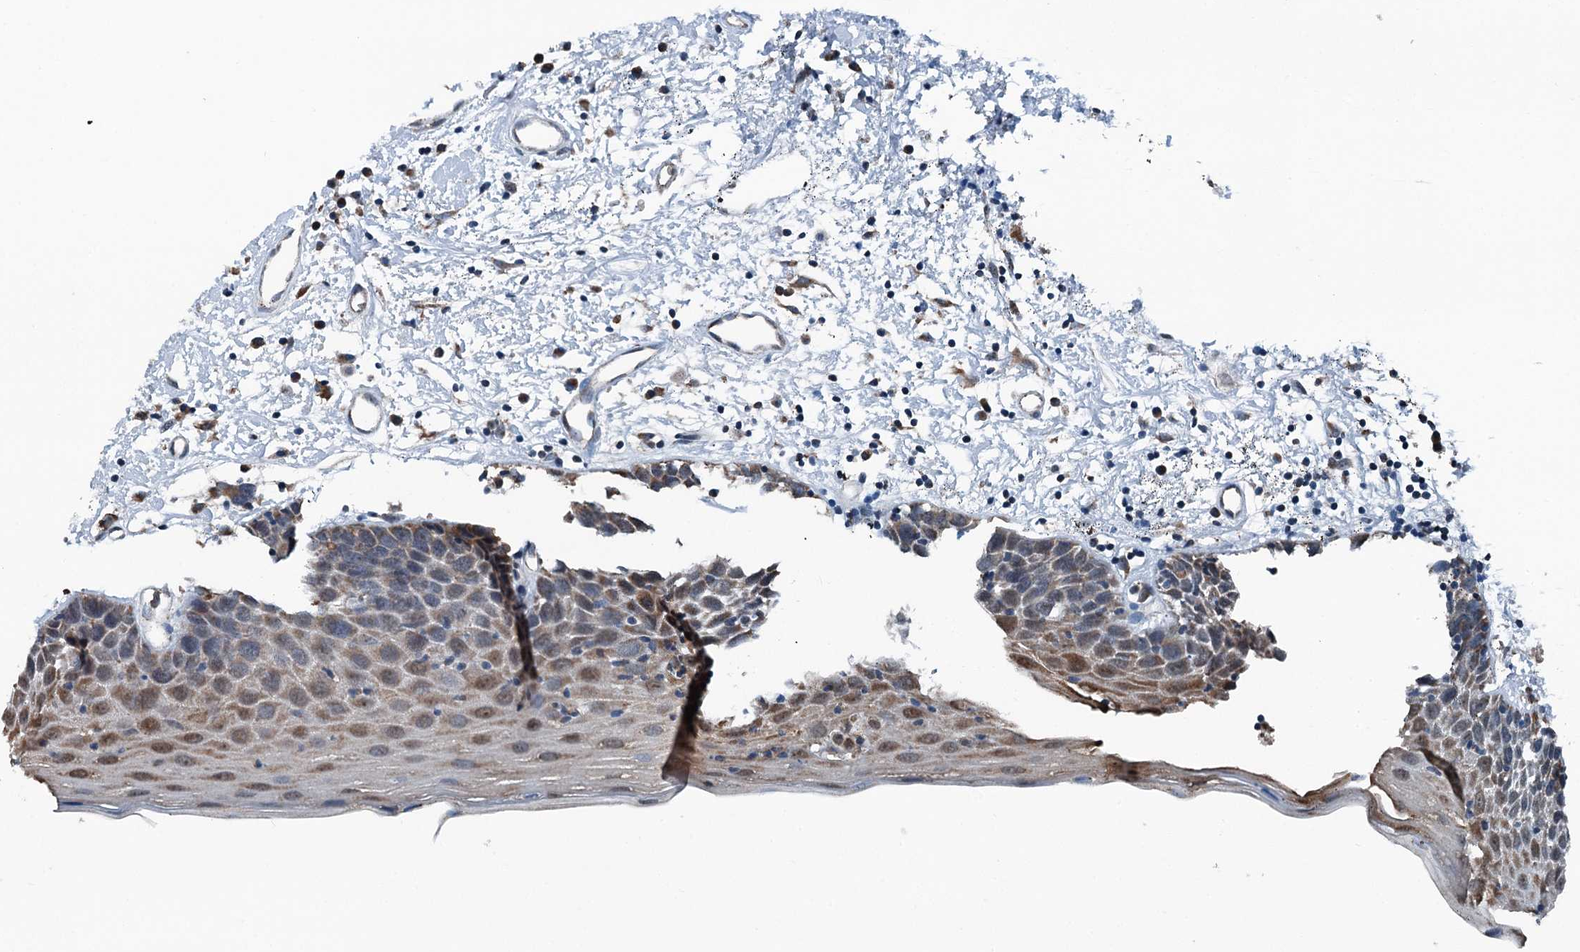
{"staining": {"intensity": "weak", "quantity": "25%-75%", "location": "cytoplasmic/membranous"}, "tissue": "oral mucosa", "cell_type": "Squamous epithelial cells", "image_type": "normal", "snomed": [{"axis": "morphology", "description": "Normal tissue, NOS"}, {"axis": "topography", "description": "Oral tissue"}], "caption": "Benign oral mucosa was stained to show a protein in brown. There is low levels of weak cytoplasmic/membranous expression in about 25%-75% of squamous epithelial cells.", "gene": "TRPT1", "patient": {"sex": "male", "age": 74}}